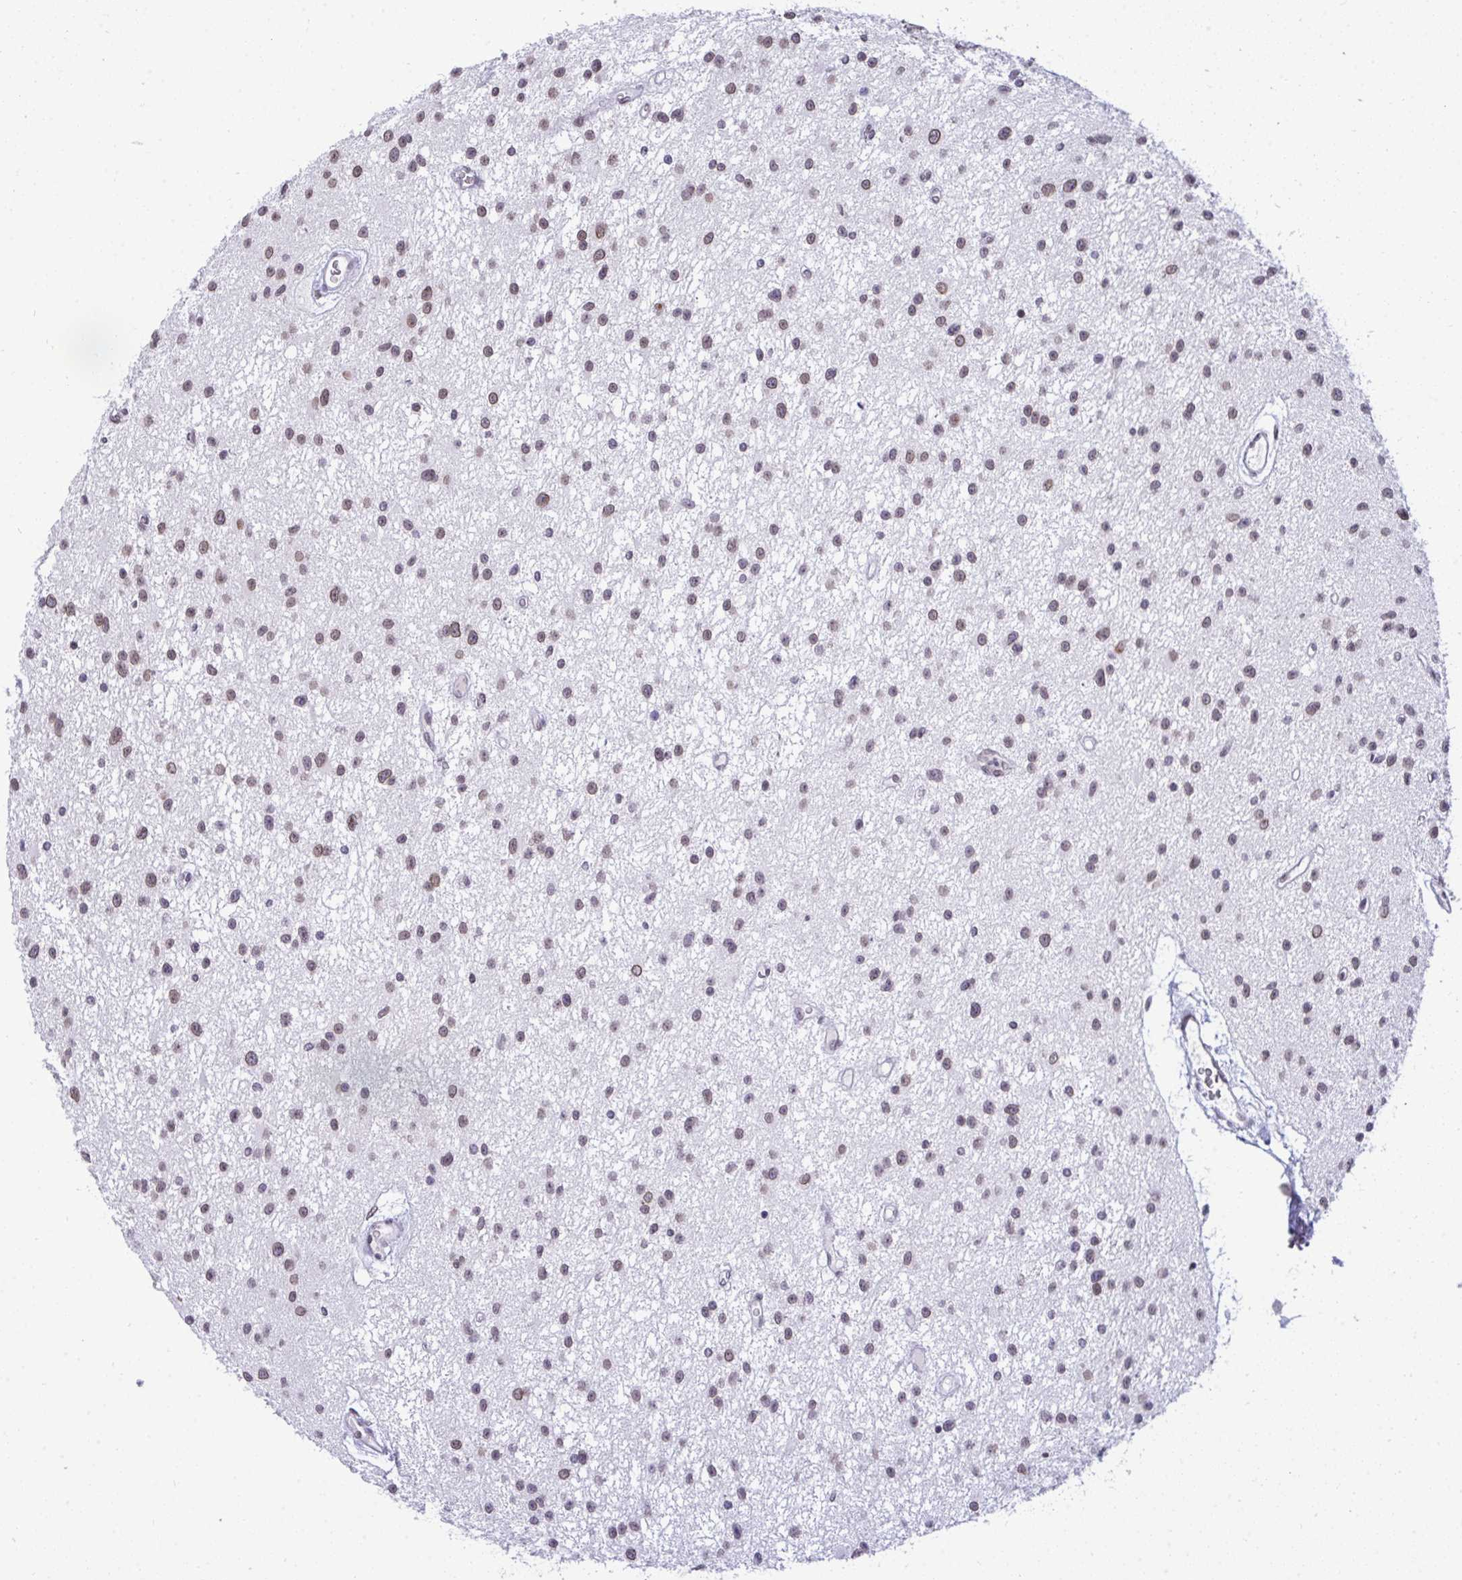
{"staining": {"intensity": "weak", "quantity": "25%-75%", "location": "nuclear"}, "tissue": "glioma", "cell_type": "Tumor cells", "image_type": "cancer", "snomed": [{"axis": "morphology", "description": "Glioma, malignant, Low grade"}, {"axis": "topography", "description": "Brain"}], "caption": "Glioma stained with a protein marker shows weak staining in tumor cells.", "gene": "JPT1", "patient": {"sex": "male", "age": 43}}